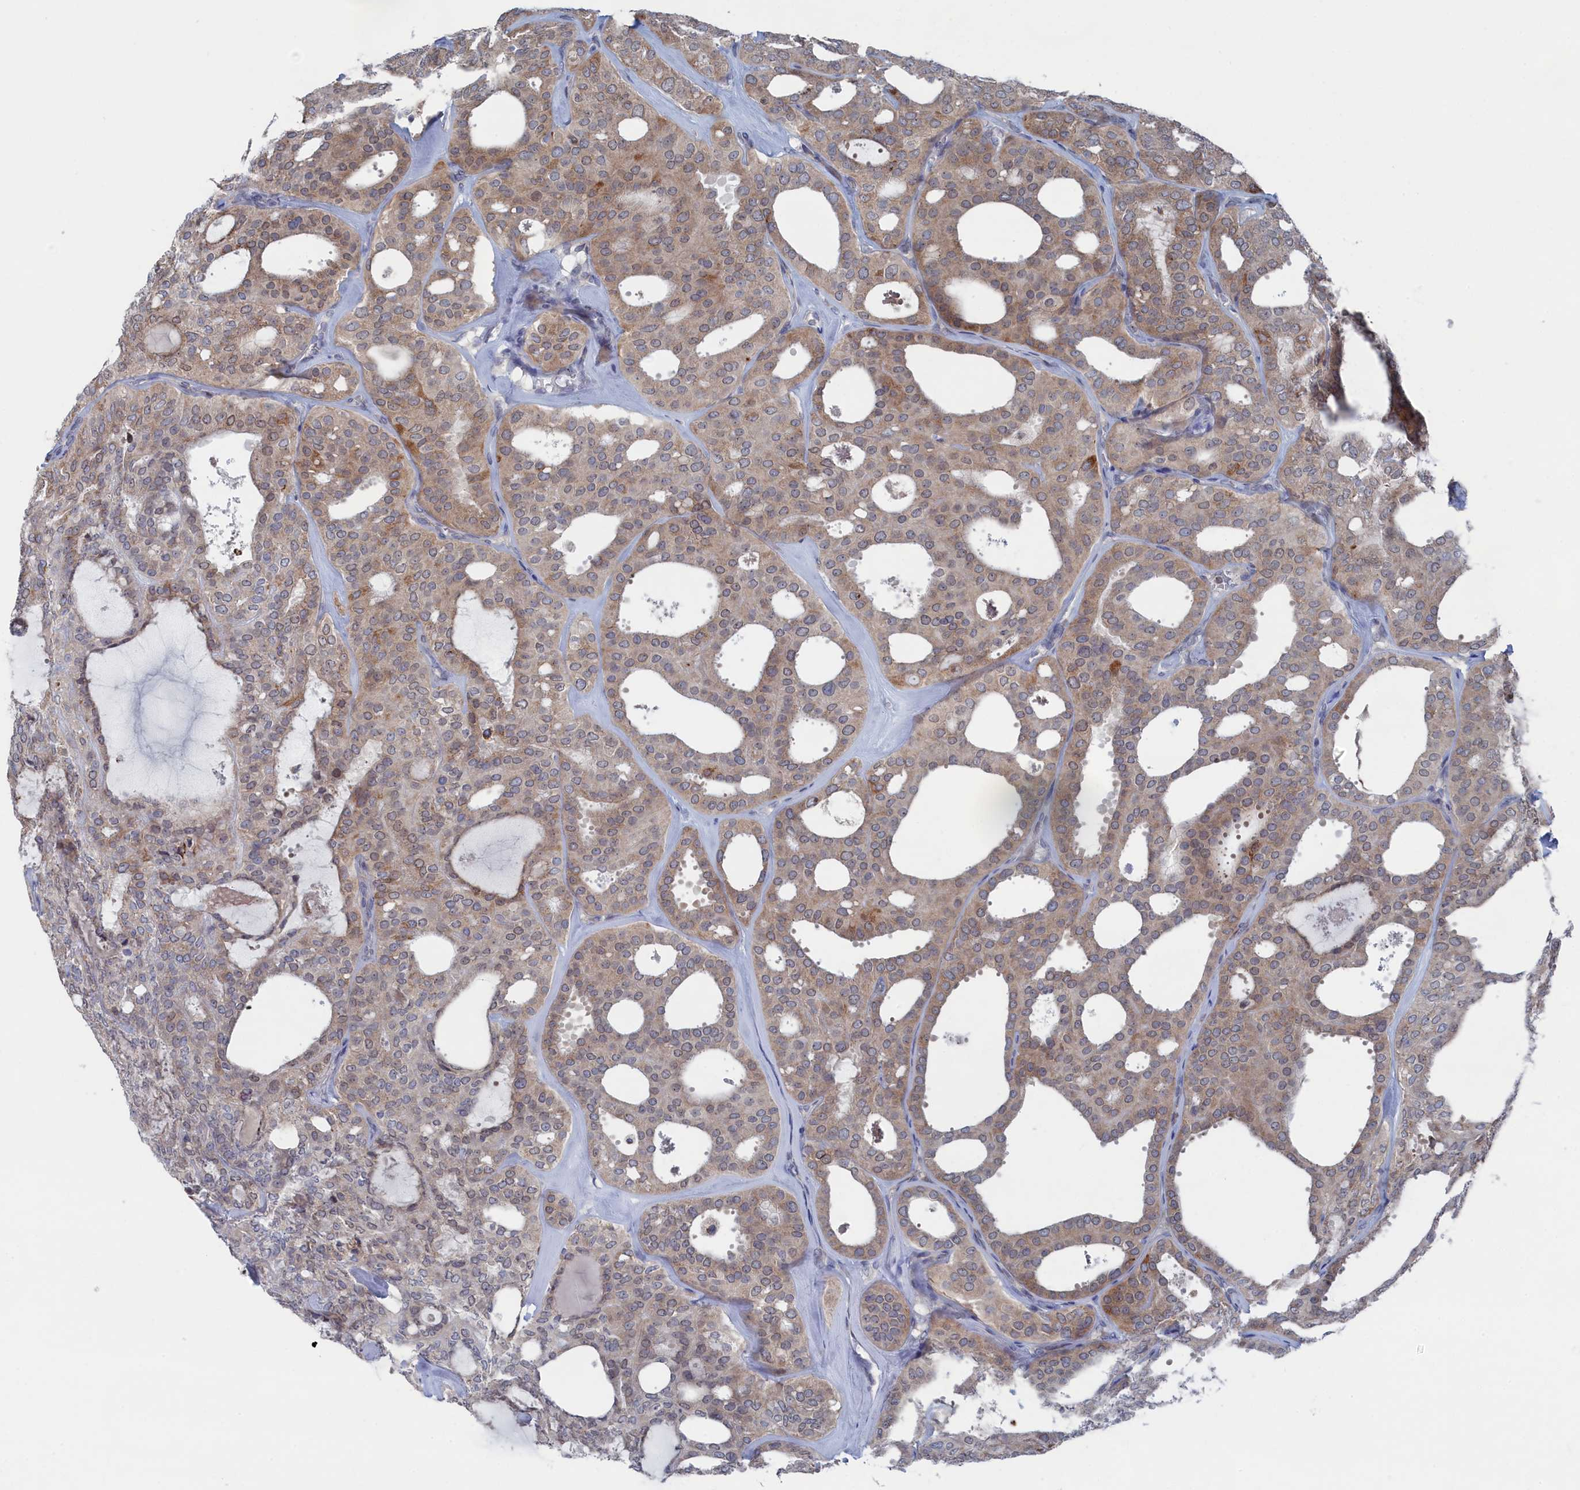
{"staining": {"intensity": "moderate", "quantity": "<25%", "location": "cytoplasmic/membranous"}, "tissue": "thyroid cancer", "cell_type": "Tumor cells", "image_type": "cancer", "snomed": [{"axis": "morphology", "description": "Follicular adenoma carcinoma, NOS"}, {"axis": "topography", "description": "Thyroid gland"}], "caption": "Immunohistochemistry (IHC) of thyroid cancer exhibits low levels of moderate cytoplasmic/membranous staining in approximately <25% of tumor cells.", "gene": "IRX1", "patient": {"sex": "male", "age": 75}}